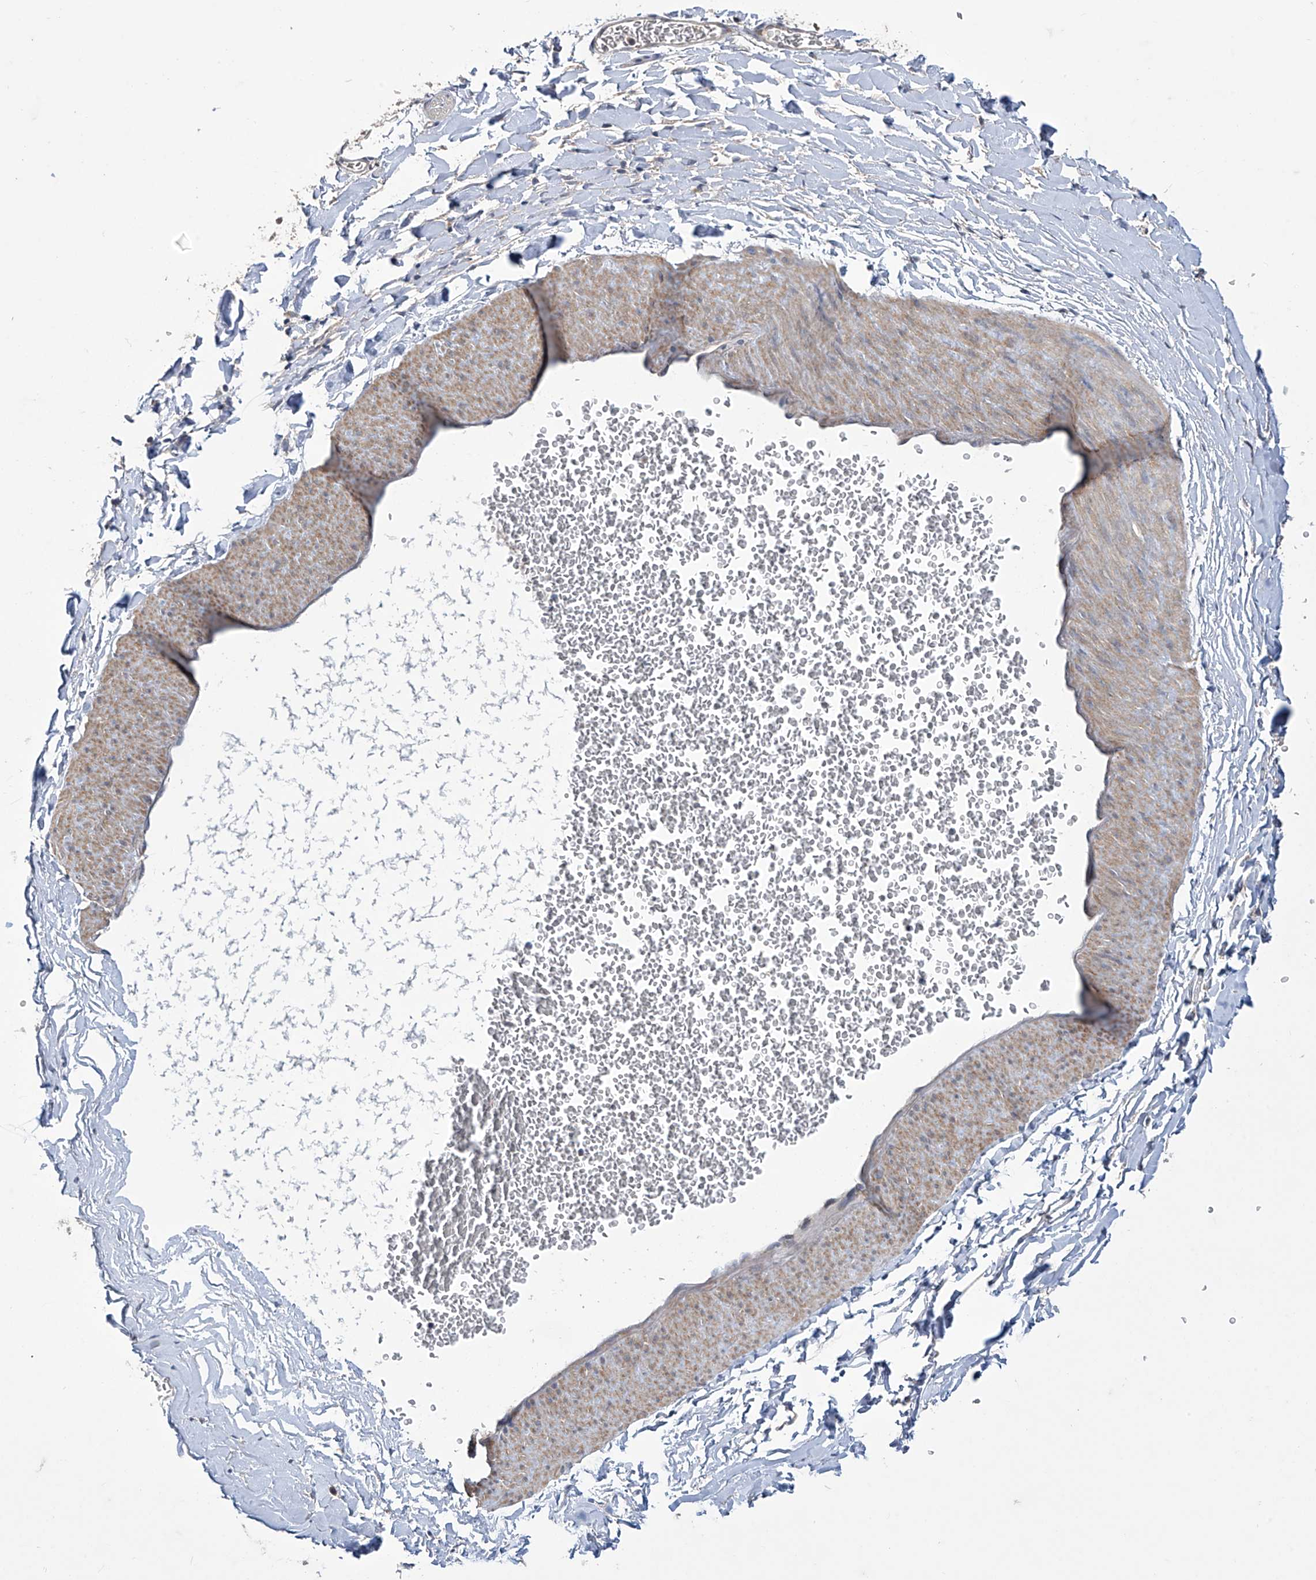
{"staining": {"intensity": "negative", "quantity": "none", "location": "none"}, "tissue": "adipose tissue", "cell_type": "Adipocytes", "image_type": "normal", "snomed": [{"axis": "morphology", "description": "Normal tissue, NOS"}, {"axis": "topography", "description": "Gallbladder"}, {"axis": "topography", "description": "Peripheral nerve tissue"}], "caption": "DAB immunohistochemical staining of benign human adipose tissue reveals no significant expression in adipocytes. (DAB (3,3'-diaminobenzidine) IHC visualized using brightfield microscopy, high magnification).", "gene": "TRIM60", "patient": {"sex": "male", "age": 38}}